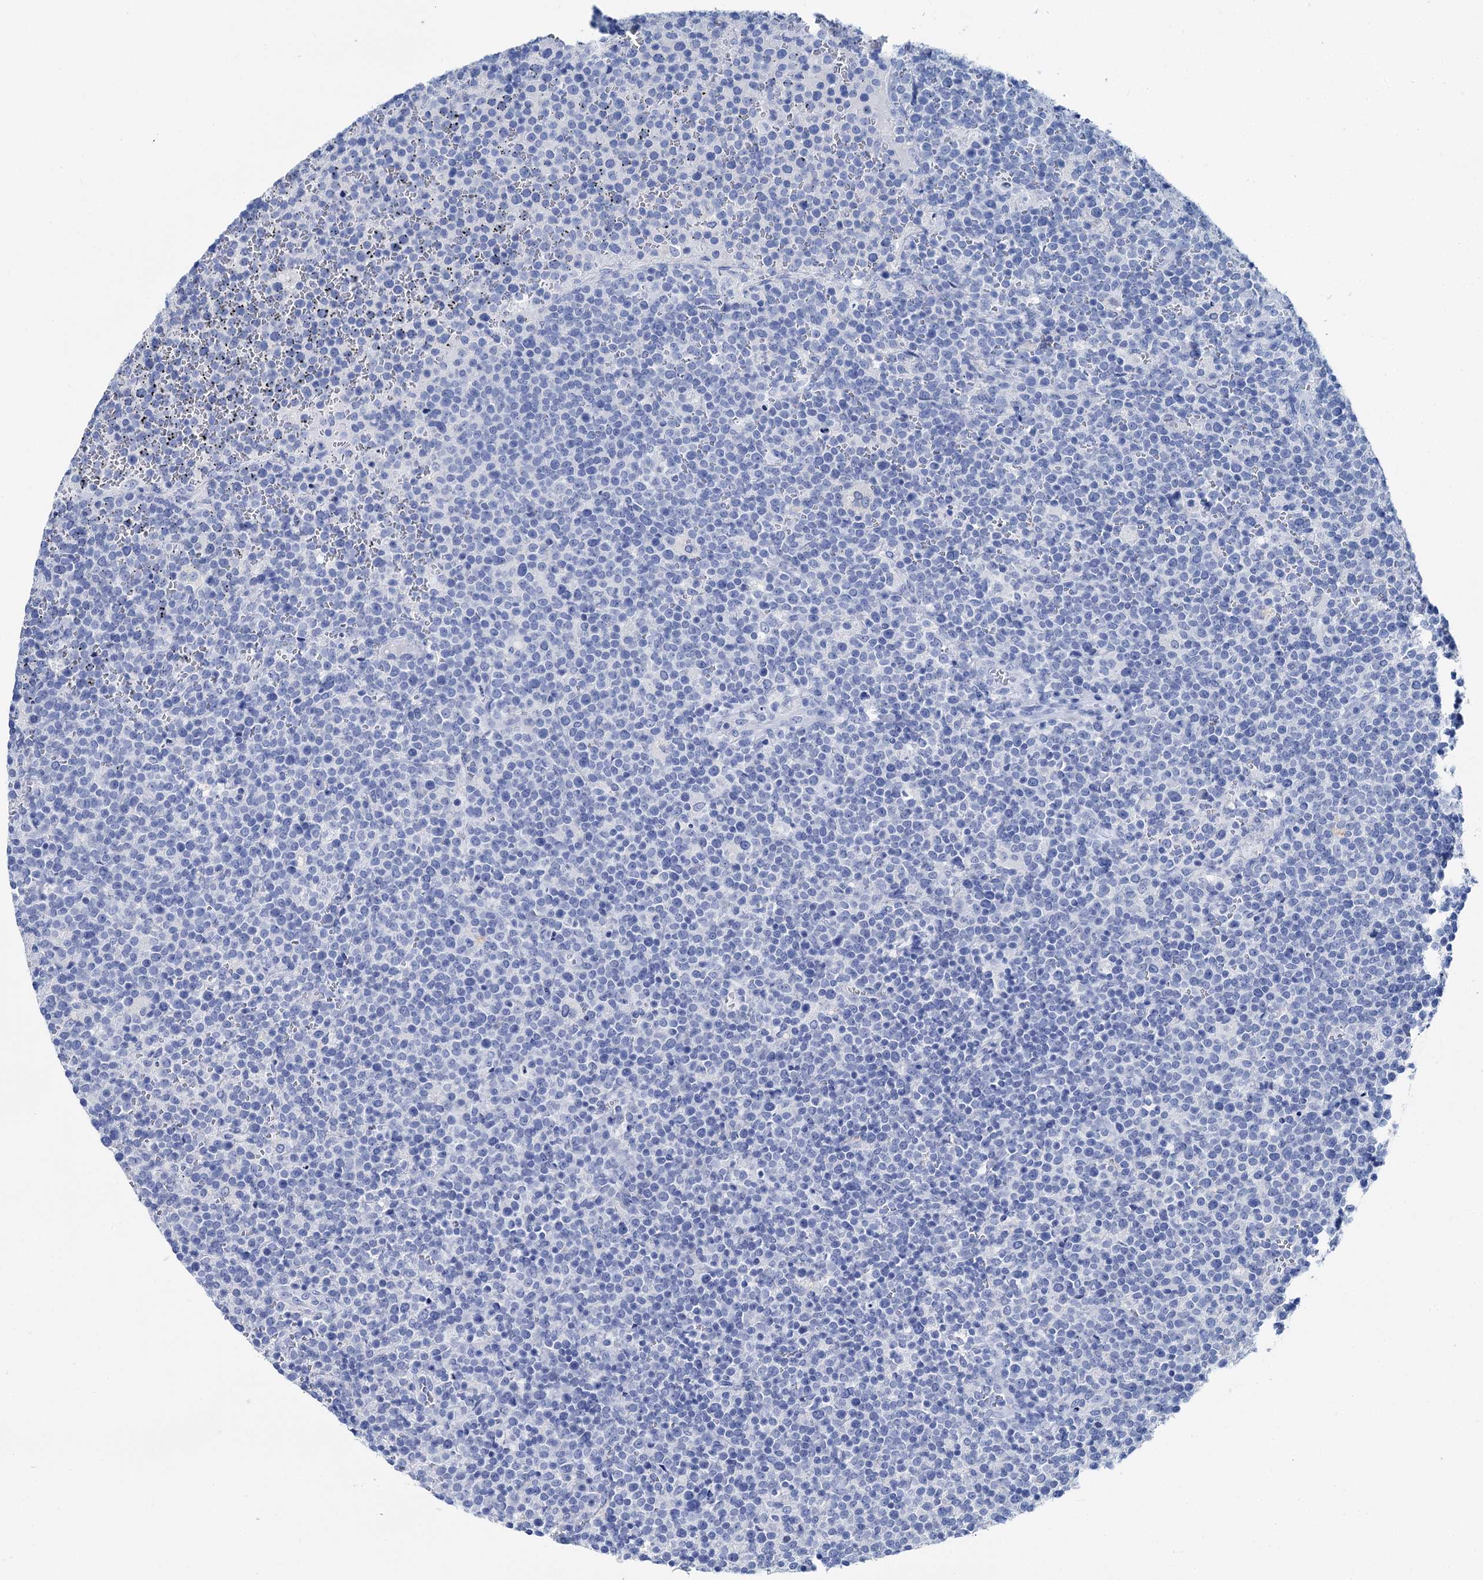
{"staining": {"intensity": "negative", "quantity": "none", "location": "none"}, "tissue": "lymphoma", "cell_type": "Tumor cells", "image_type": "cancer", "snomed": [{"axis": "morphology", "description": "Malignant lymphoma, non-Hodgkin's type, High grade"}, {"axis": "topography", "description": "Lymph node"}], "caption": "The photomicrograph reveals no significant positivity in tumor cells of lymphoma.", "gene": "BRINP1", "patient": {"sex": "male", "age": 61}}